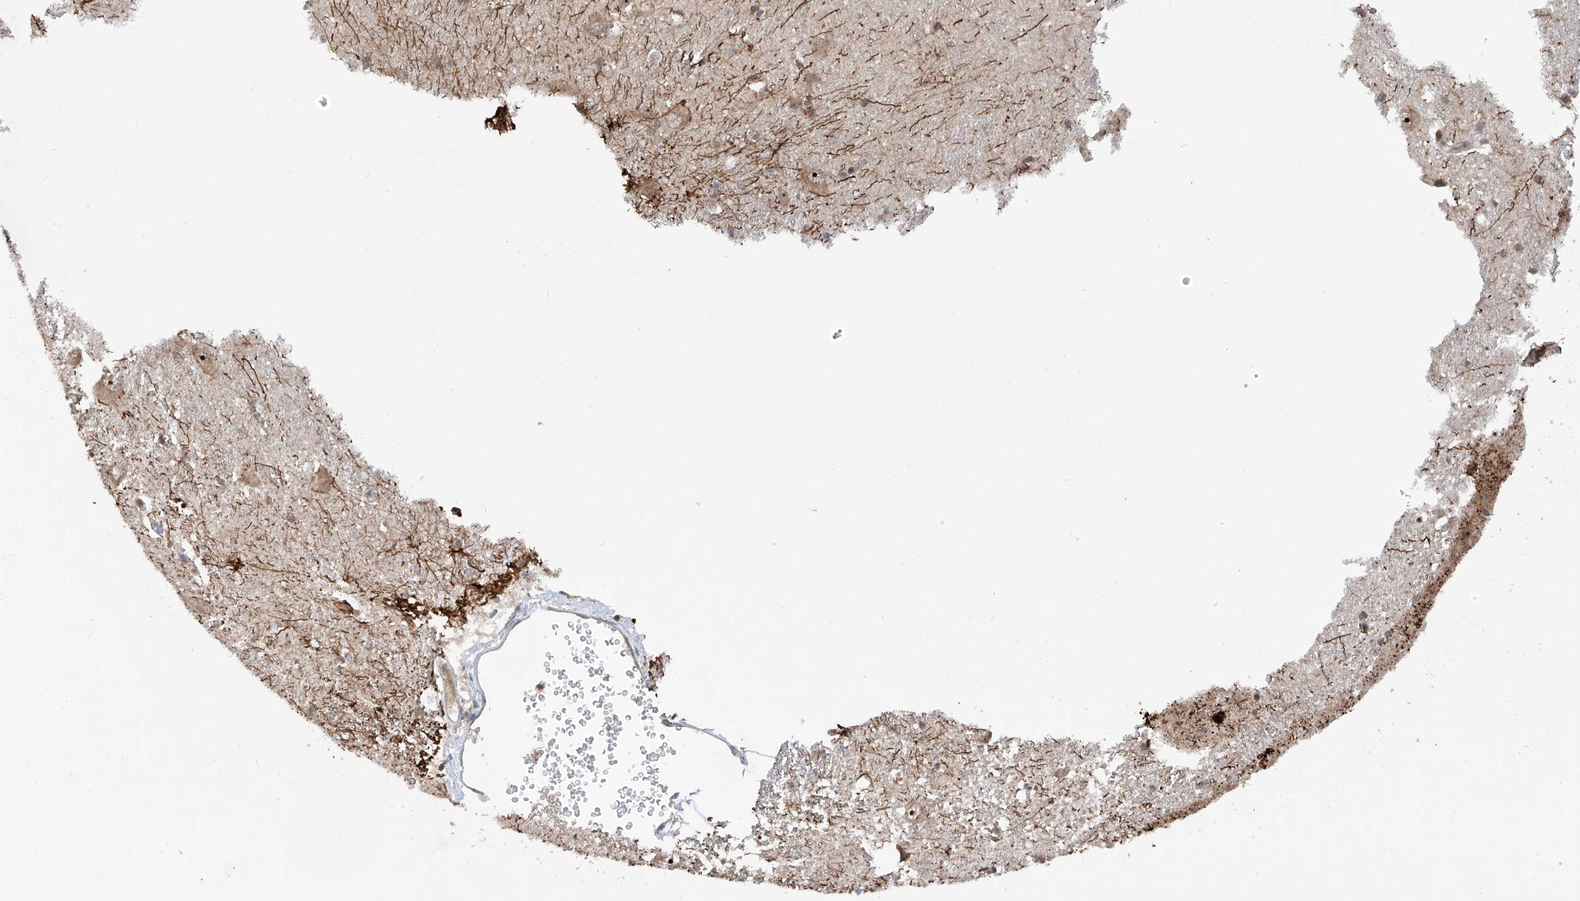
{"staining": {"intensity": "strong", "quantity": "<25%", "location": "cytoplasmic/membranous"}, "tissue": "caudate", "cell_type": "Glial cells", "image_type": "normal", "snomed": [{"axis": "morphology", "description": "Normal tissue, NOS"}, {"axis": "topography", "description": "Lateral ventricle wall"}], "caption": "Immunohistochemical staining of unremarkable human caudate demonstrates medium levels of strong cytoplasmic/membranous staining in about <25% of glial cells. Nuclei are stained in blue.", "gene": "C1orf131", "patient": {"sex": "male", "age": 37}}